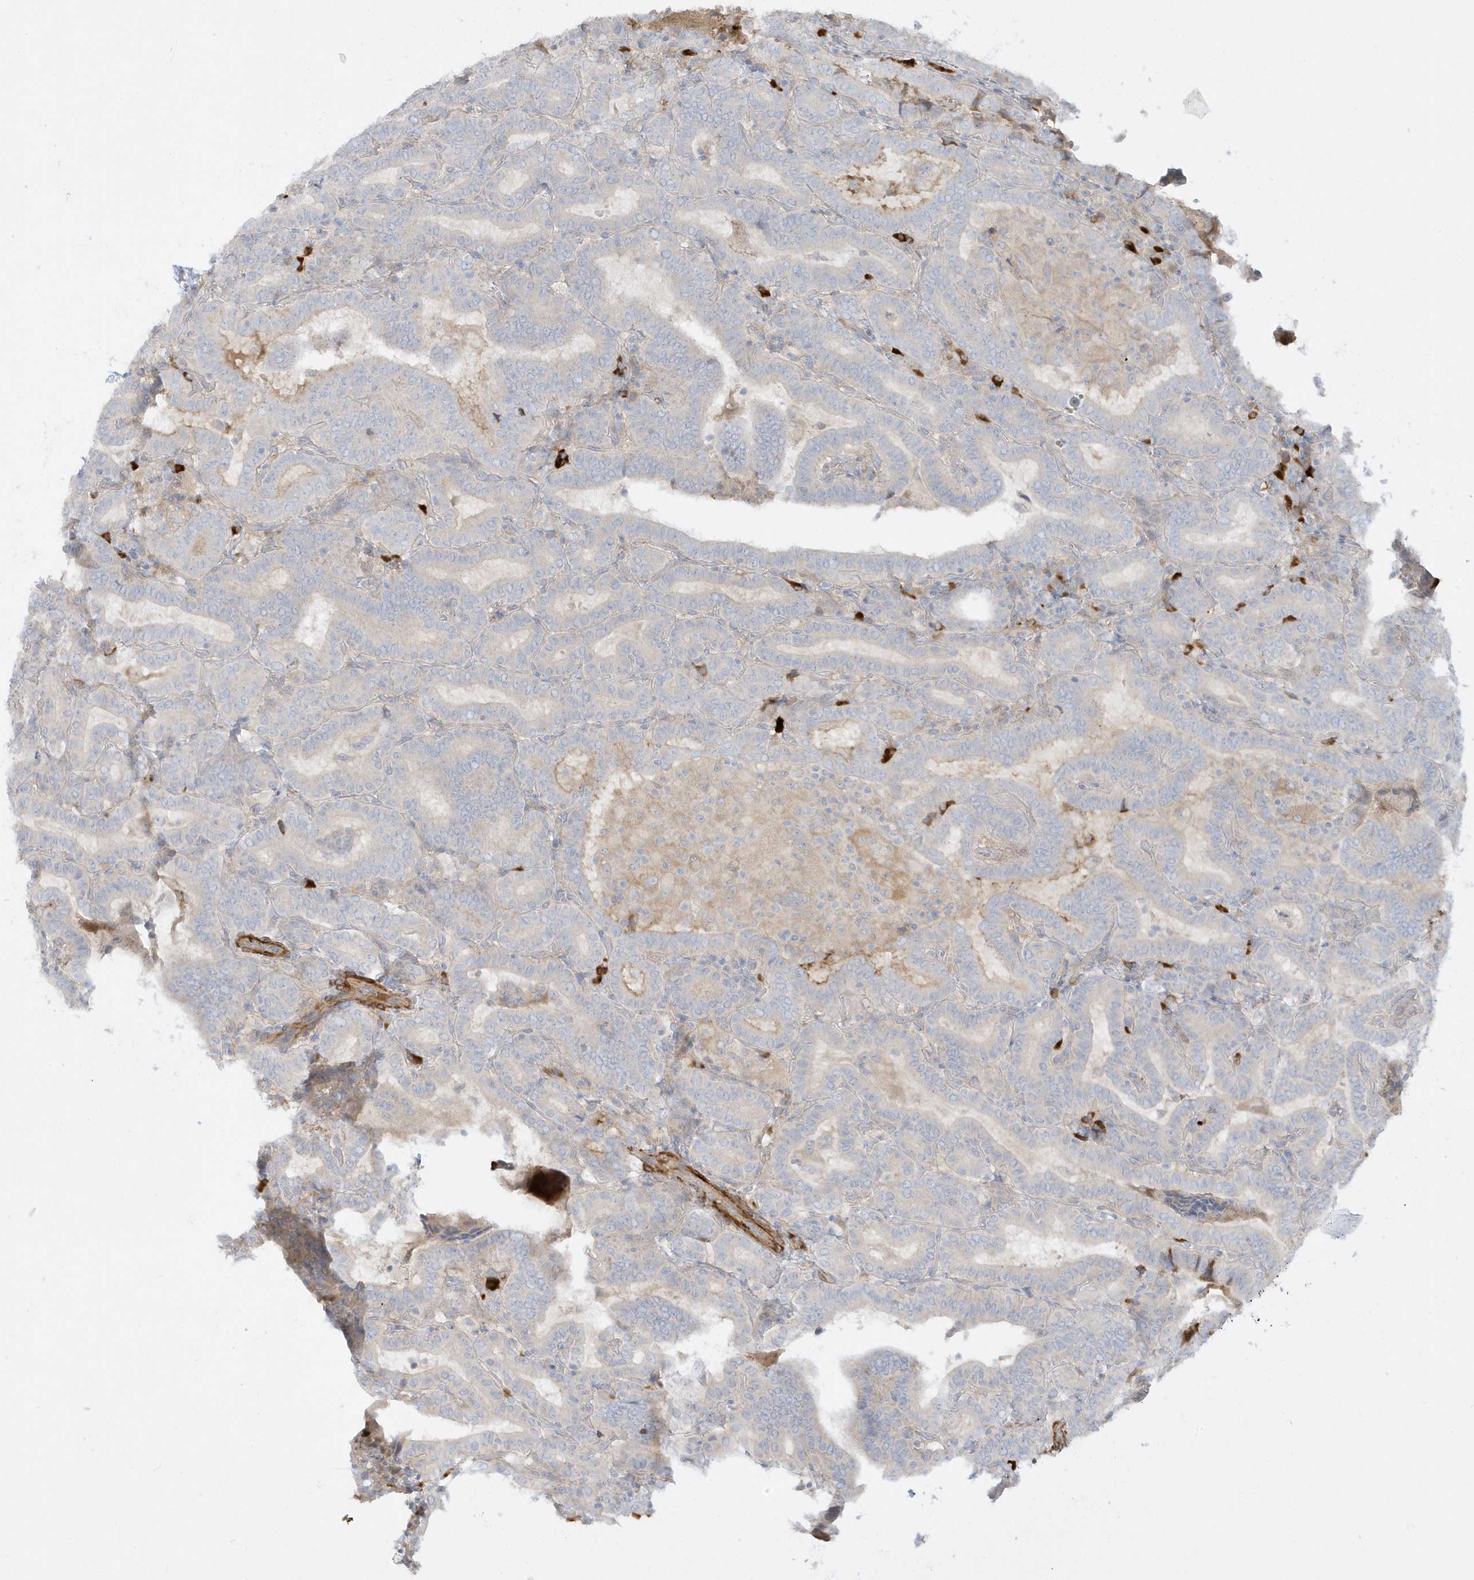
{"staining": {"intensity": "negative", "quantity": "none", "location": "none"}, "tissue": "thyroid cancer", "cell_type": "Tumor cells", "image_type": "cancer", "snomed": [{"axis": "morphology", "description": "Papillary adenocarcinoma, NOS"}, {"axis": "topography", "description": "Thyroid gland"}], "caption": "High power microscopy histopathology image of an immunohistochemistry histopathology image of thyroid cancer (papillary adenocarcinoma), revealing no significant staining in tumor cells. (DAB (3,3'-diaminobenzidine) immunohistochemistry visualized using brightfield microscopy, high magnification).", "gene": "THADA", "patient": {"sex": "female", "age": 72}}